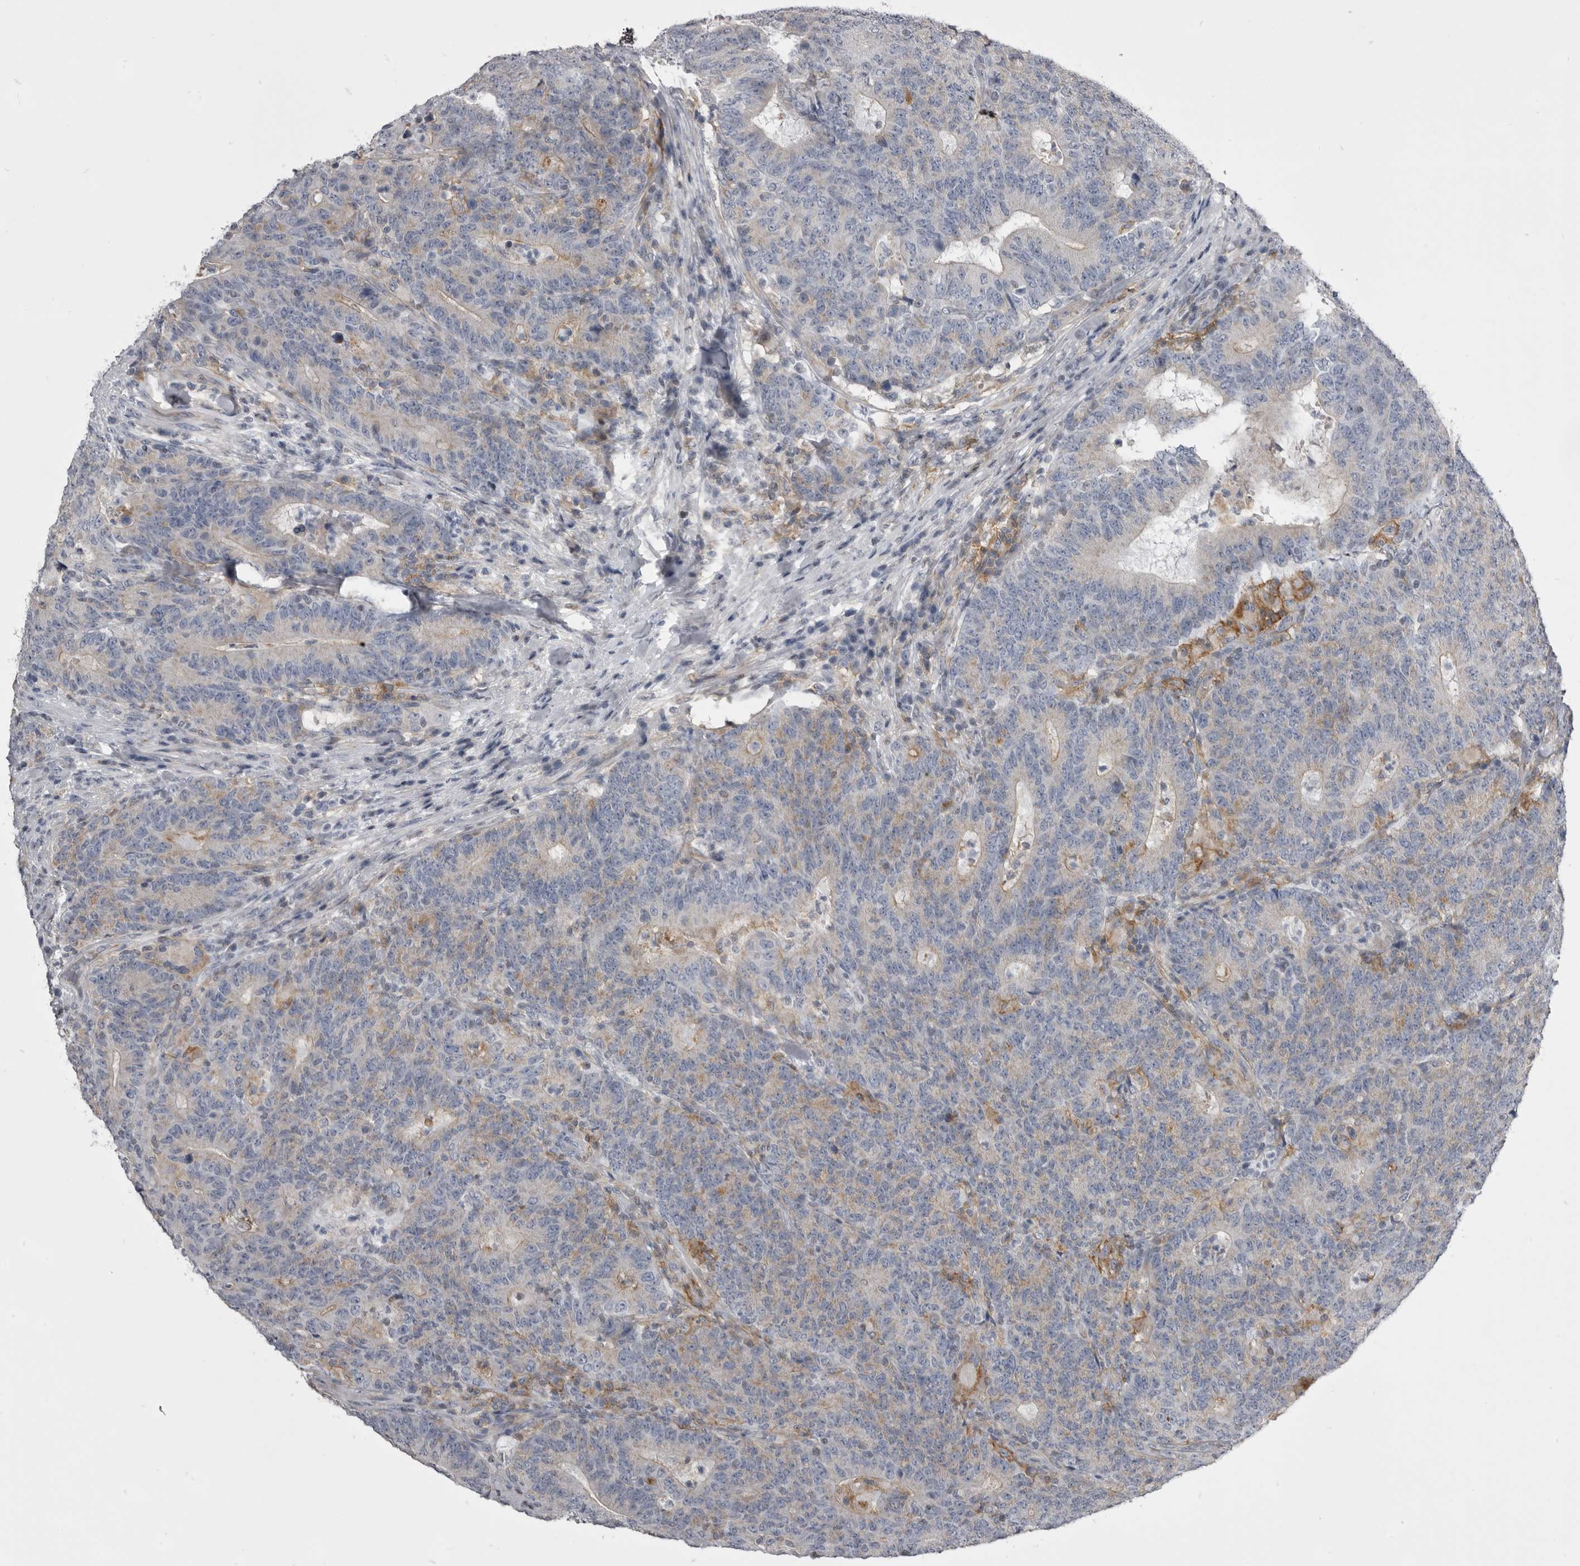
{"staining": {"intensity": "weak", "quantity": "25%-75%", "location": "cytoplasmic/membranous"}, "tissue": "colorectal cancer", "cell_type": "Tumor cells", "image_type": "cancer", "snomed": [{"axis": "morphology", "description": "Normal tissue, NOS"}, {"axis": "morphology", "description": "Adenocarcinoma, NOS"}, {"axis": "topography", "description": "Colon"}], "caption": "Adenocarcinoma (colorectal) stained with a protein marker shows weak staining in tumor cells.", "gene": "OPLAH", "patient": {"sex": "female", "age": 75}}